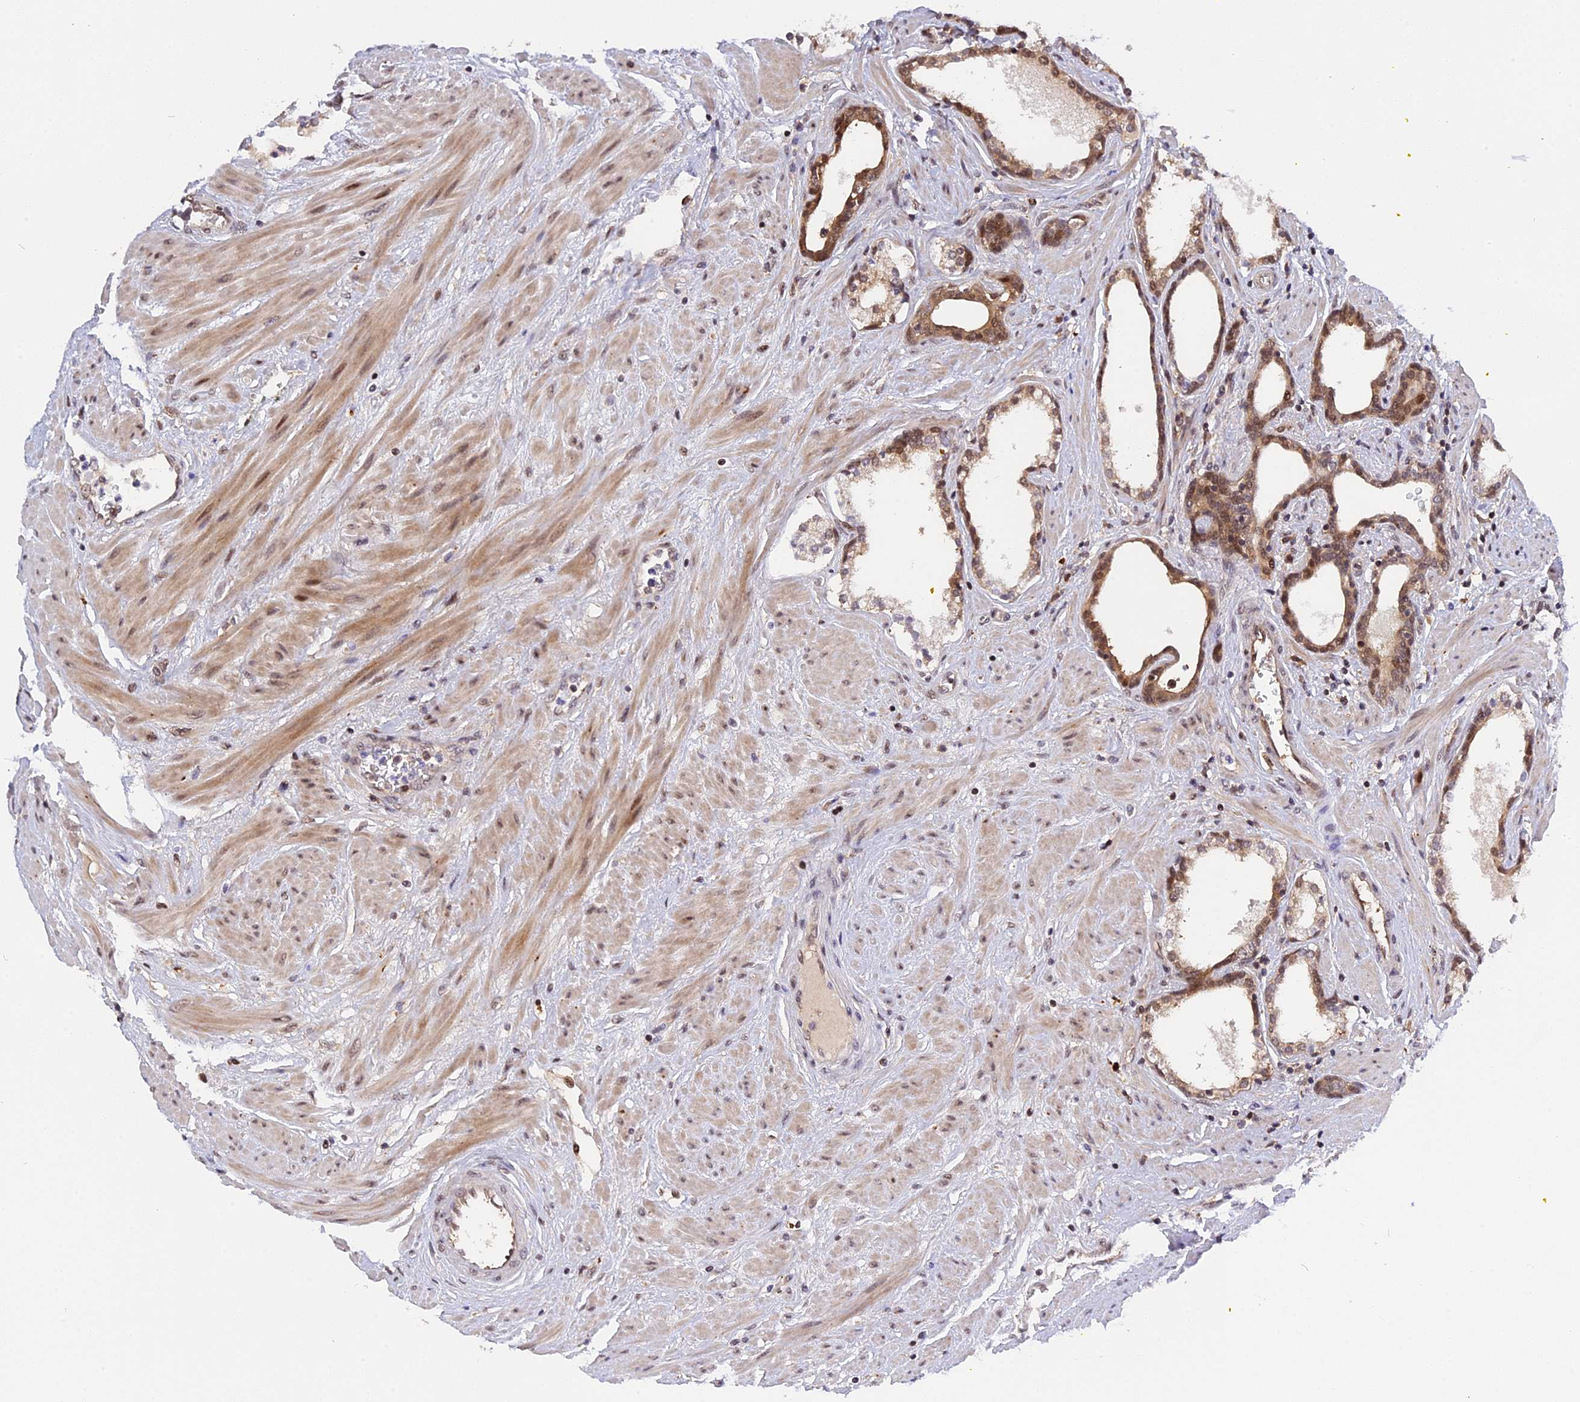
{"staining": {"intensity": "moderate", "quantity": ">75%", "location": "cytoplasmic/membranous,nuclear"}, "tissue": "prostate cancer", "cell_type": "Tumor cells", "image_type": "cancer", "snomed": [{"axis": "morphology", "description": "Adenocarcinoma, High grade"}, {"axis": "topography", "description": "Prostate"}], "caption": "A brown stain highlights moderate cytoplasmic/membranous and nuclear expression of a protein in adenocarcinoma (high-grade) (prostate) tumor cells.", "gene": "ZNF428", "patient": {"sex": "male", "age": 58}}